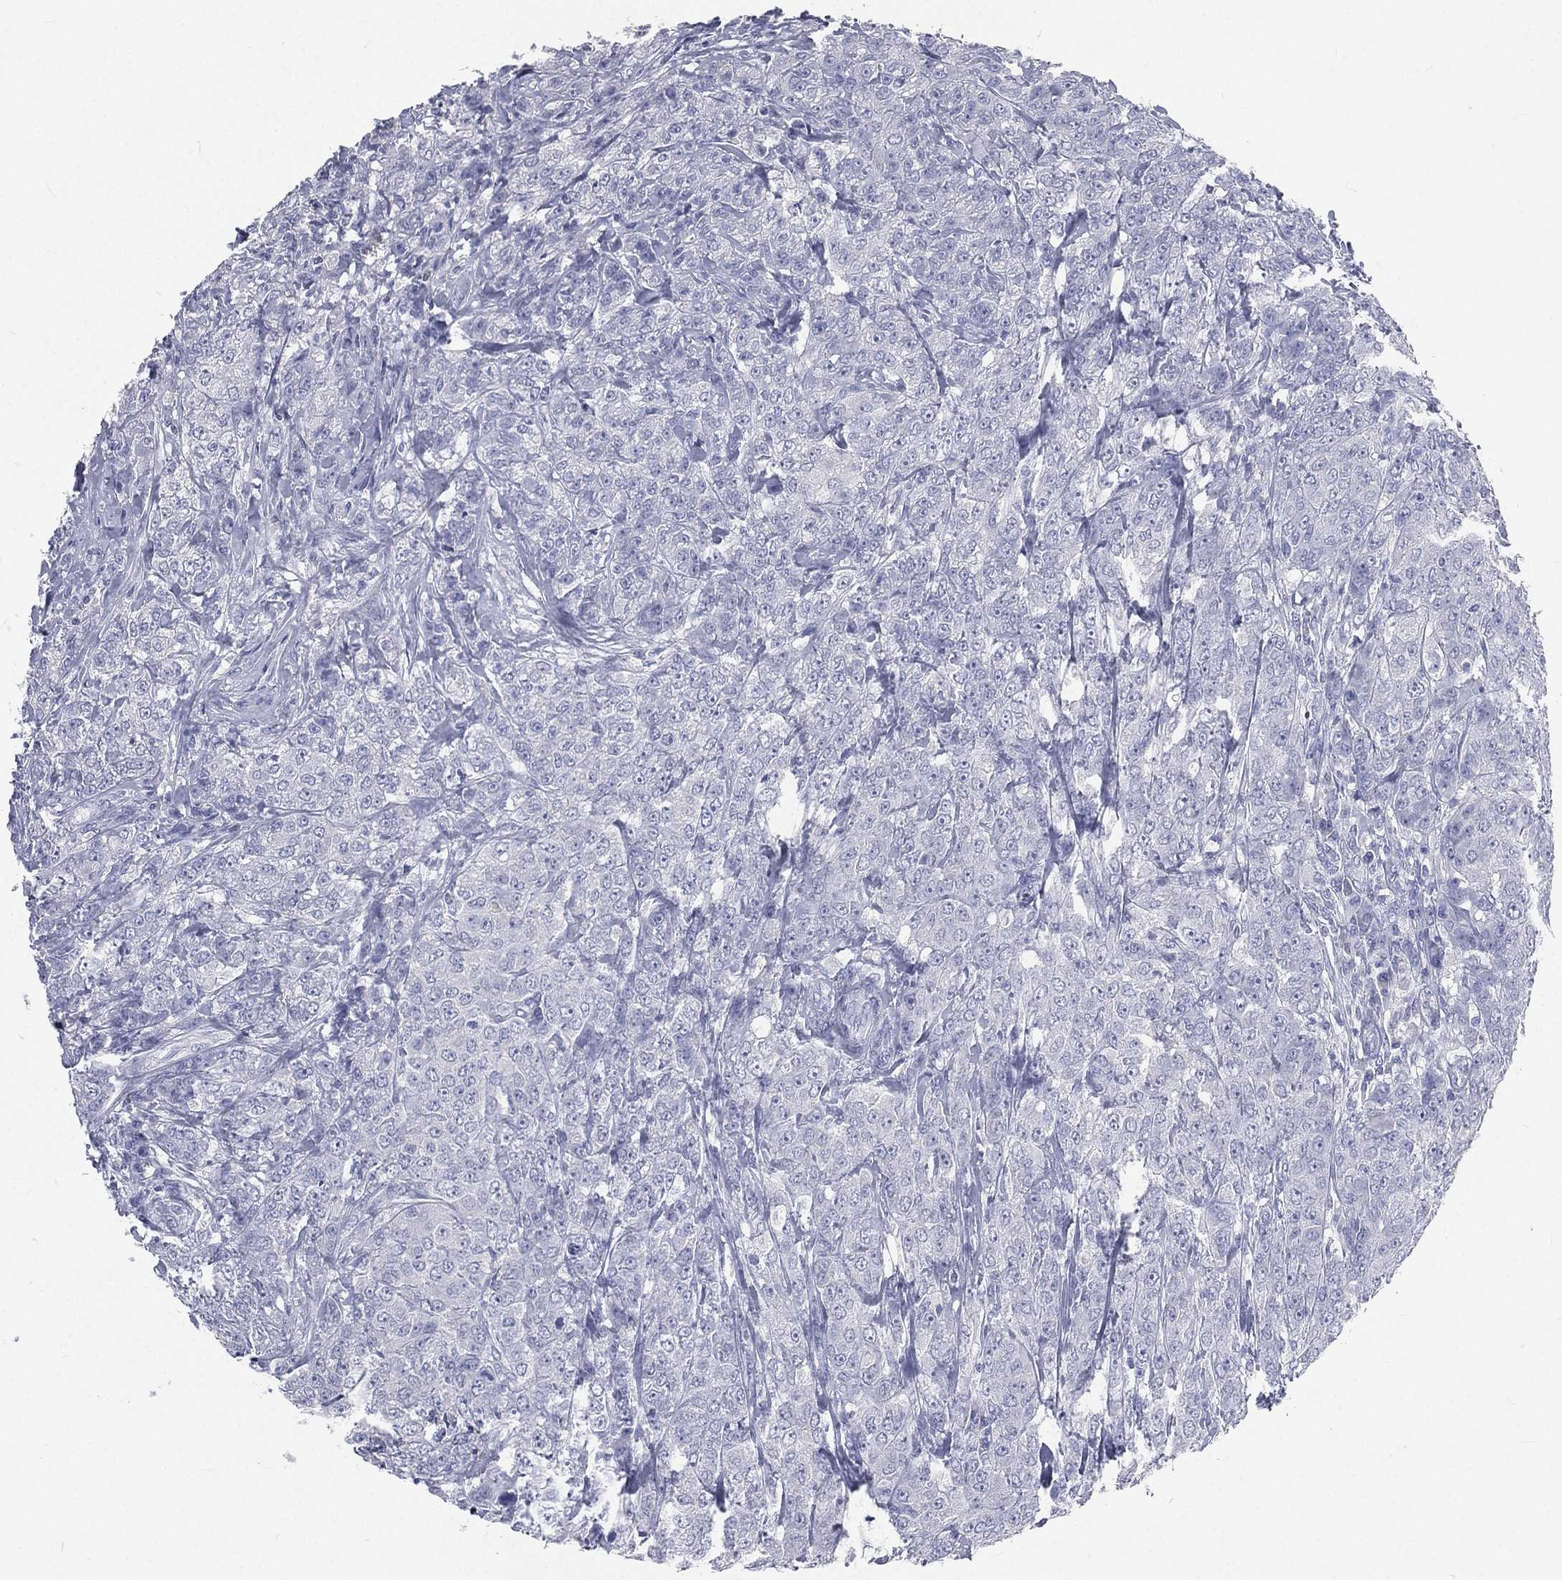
{"staining": {"intensity": "negative", "quantity": "none", "location": "none"}, "tissue": "breast cancer", "cell_type": "Tumor cells", "image_type": "cancer", "snomed": [{"axis": "morphology", "description": "Duct carcinoma"}, {"axis": "topography", "description": "Breast"}], "caption": "Tumor cells show no significant staining in breast infiltrating ductal carcinoma.", "gene": "CD3D", "patient": {"sex": "female", "age": 43}}